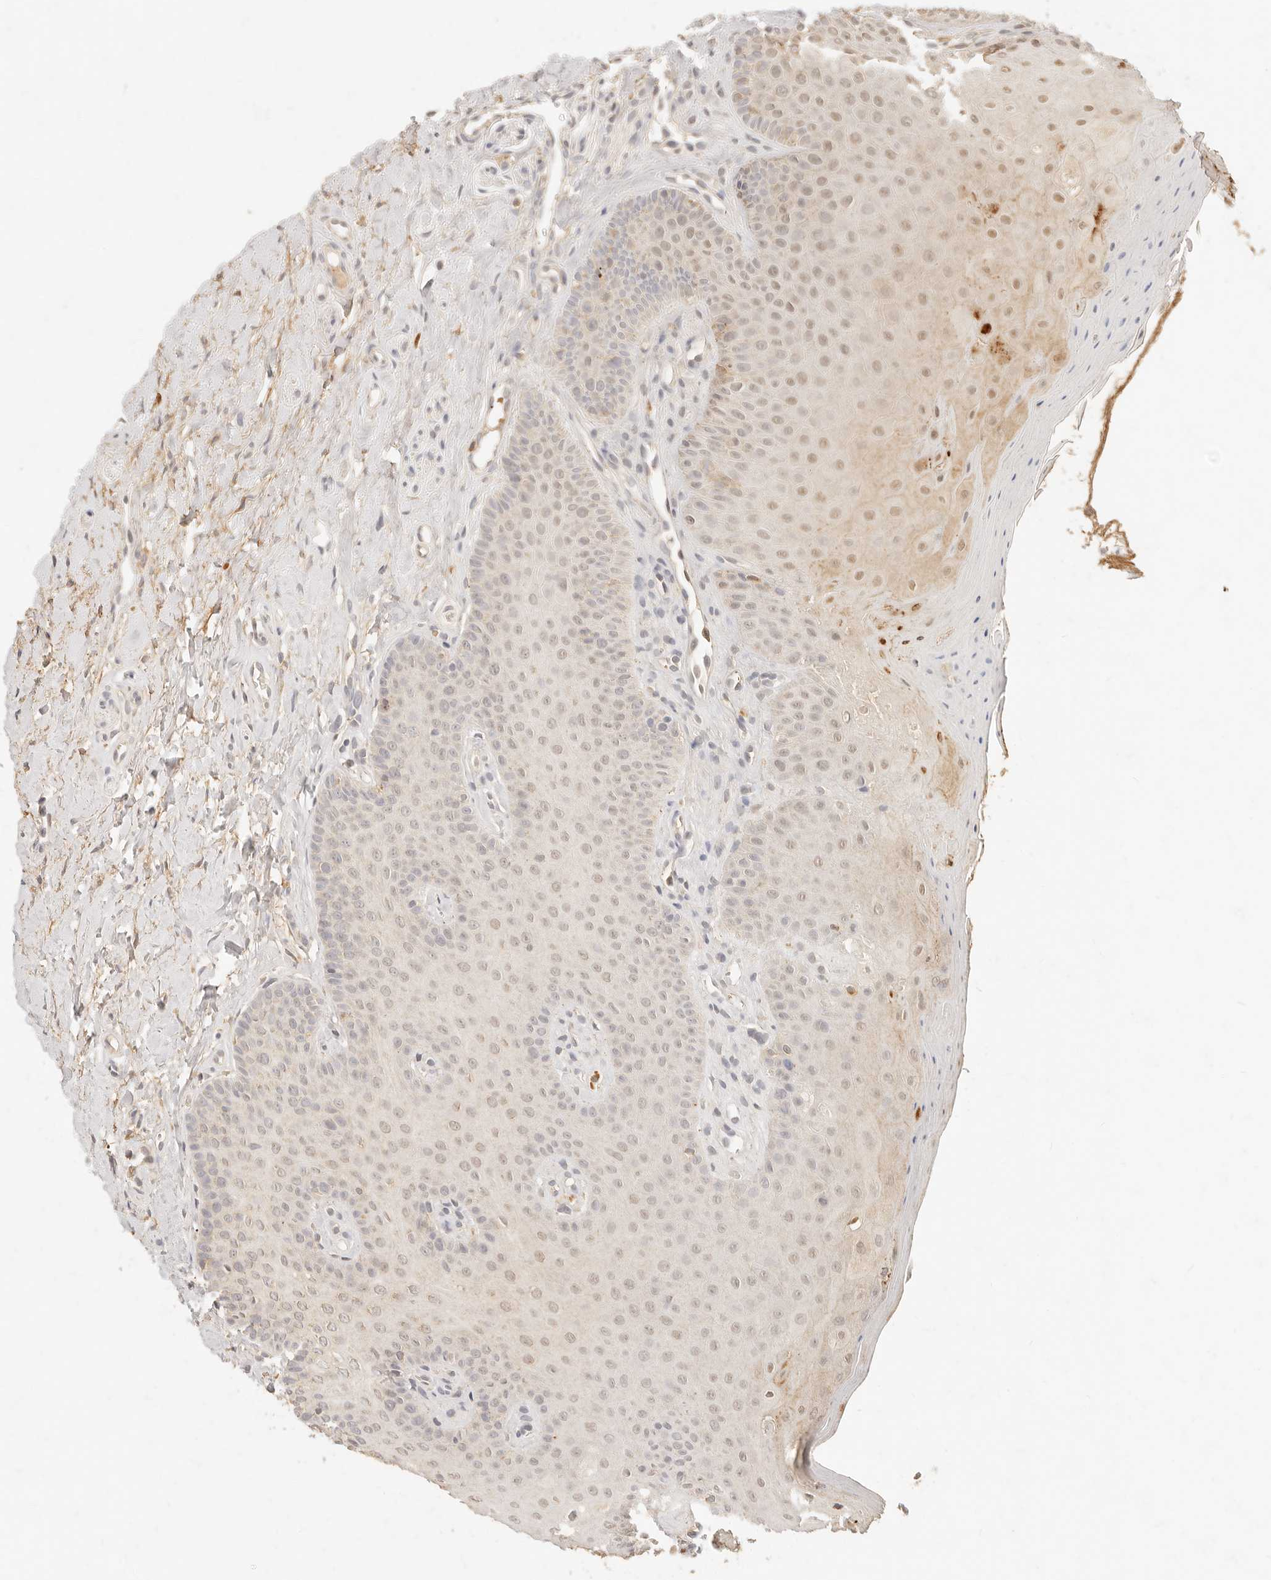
{"staining": {"intensity": "weak", "quantity": "25%-75%", "location": "nuclear"}, "tissue": "oral mucosa", "cell_type": "Squamous epithelial cells", "image_type": "normal", "snomed": [{"axis": "morphology", "description": "Normal tissue, NOS"}, {"axis": "topography", "description": "Oral tissue"}], "caption": "Protein staining of benign oral mucosa displays weak nuclear expression in approximately 25%-75% of squamous epithelial cells. (IHC, brightfield microscopy, high magnification).", "gene": "TMTC2", "patient": {"sex": "female", "age": 31}}